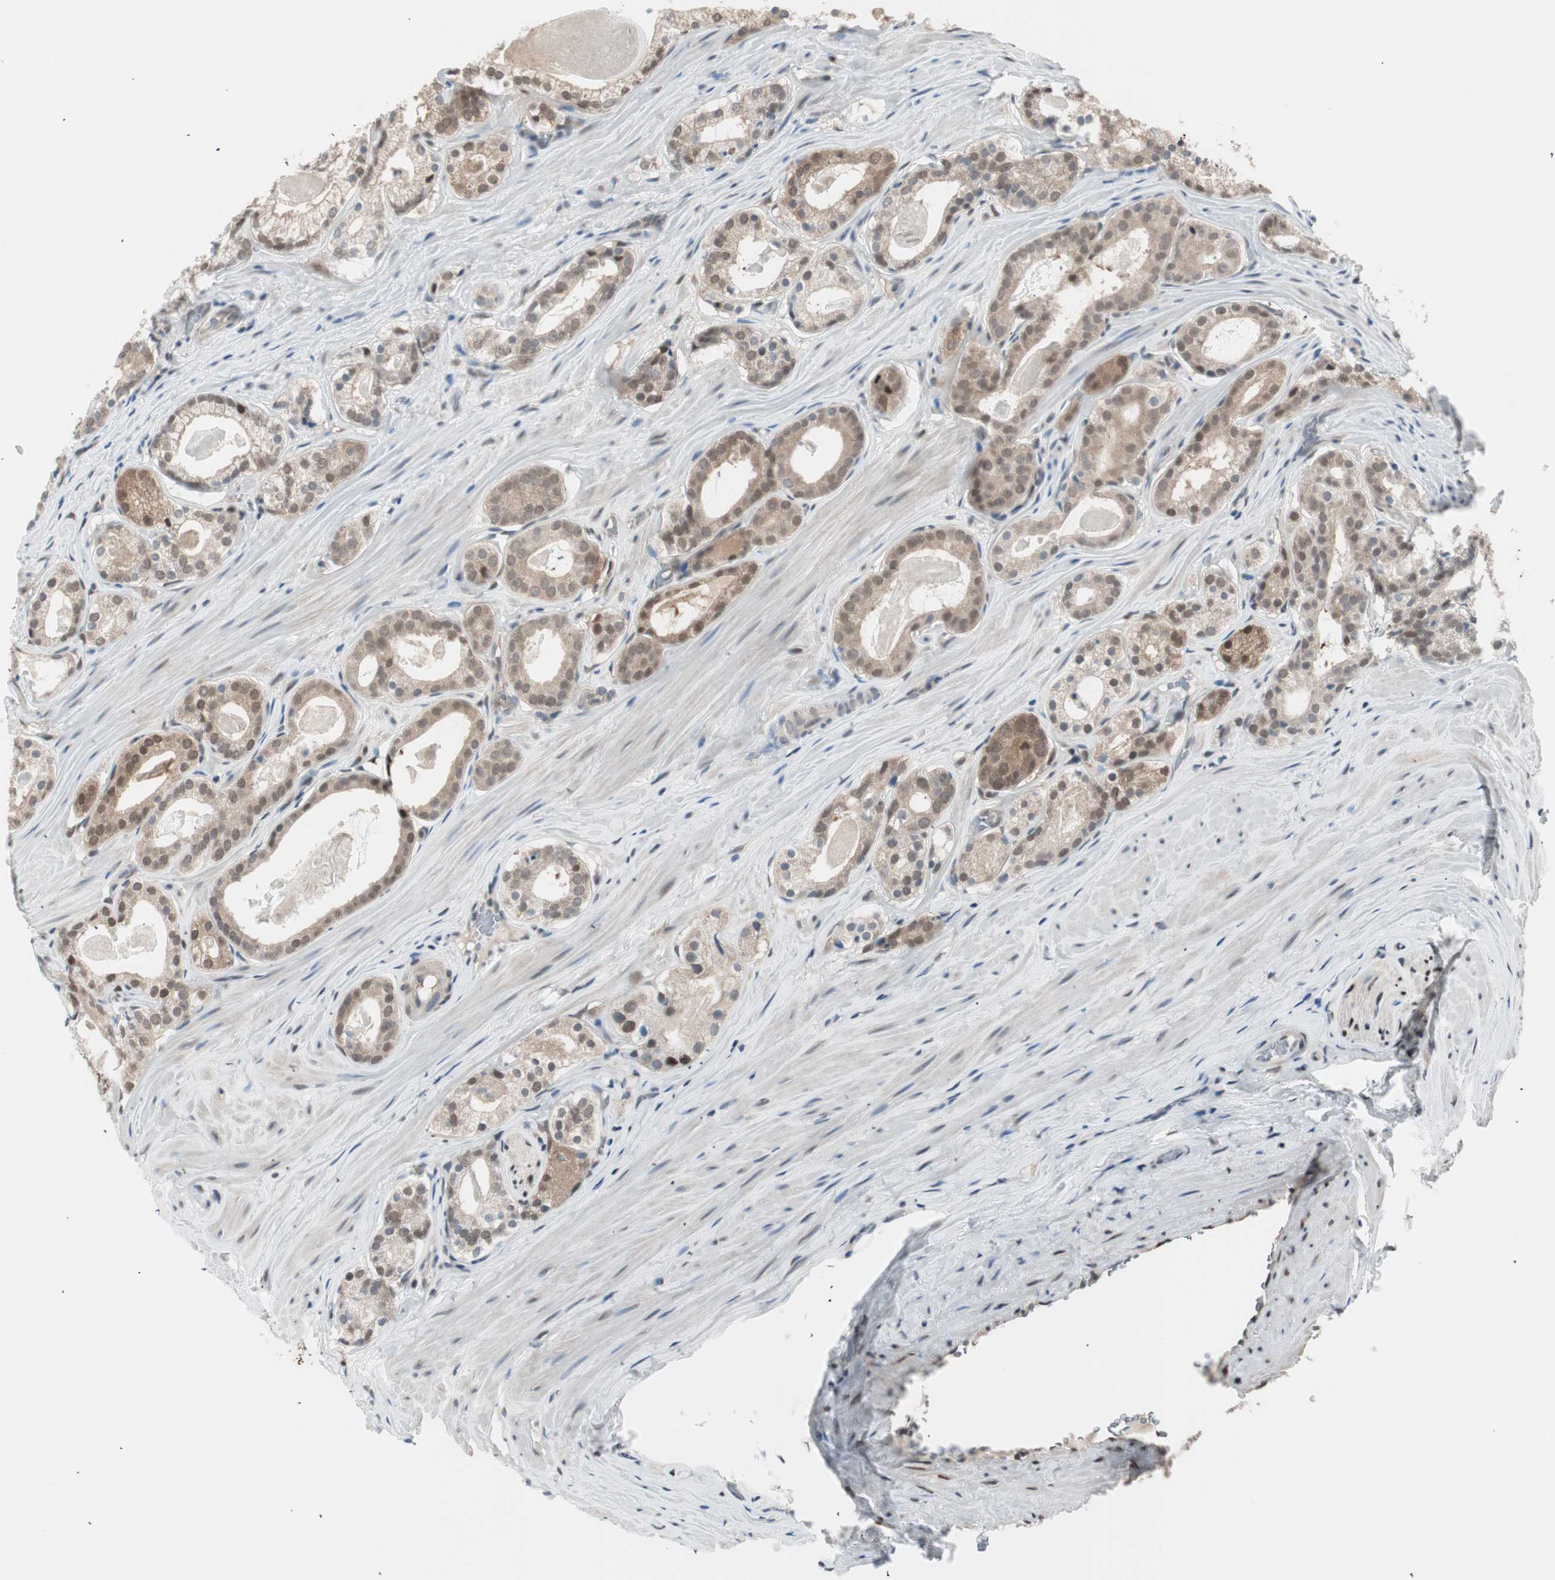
{"staining": {"intensity": "moderate", "quantity": ">75%", "location": "cytoplasmic/membranous,nuclear"}, "tissue": "prostate cancer", "cell_type": "Tumor cells", "image_type": "cancer", "snomed": [{"axis": "morphology", "description": "Adenocarcinoma, Low grade"}, {"axis": "topography", "description": "Prostate"}], "caption": "A photomicrograph of adenocarcinoma (low-grade) (prostate) stained for a protein reveals moderate cytoplasmic/membranous and nuclear brown staining in tumor cells.", "gene": "LONP2", "patient": {"sex": "male", "age": 59}}